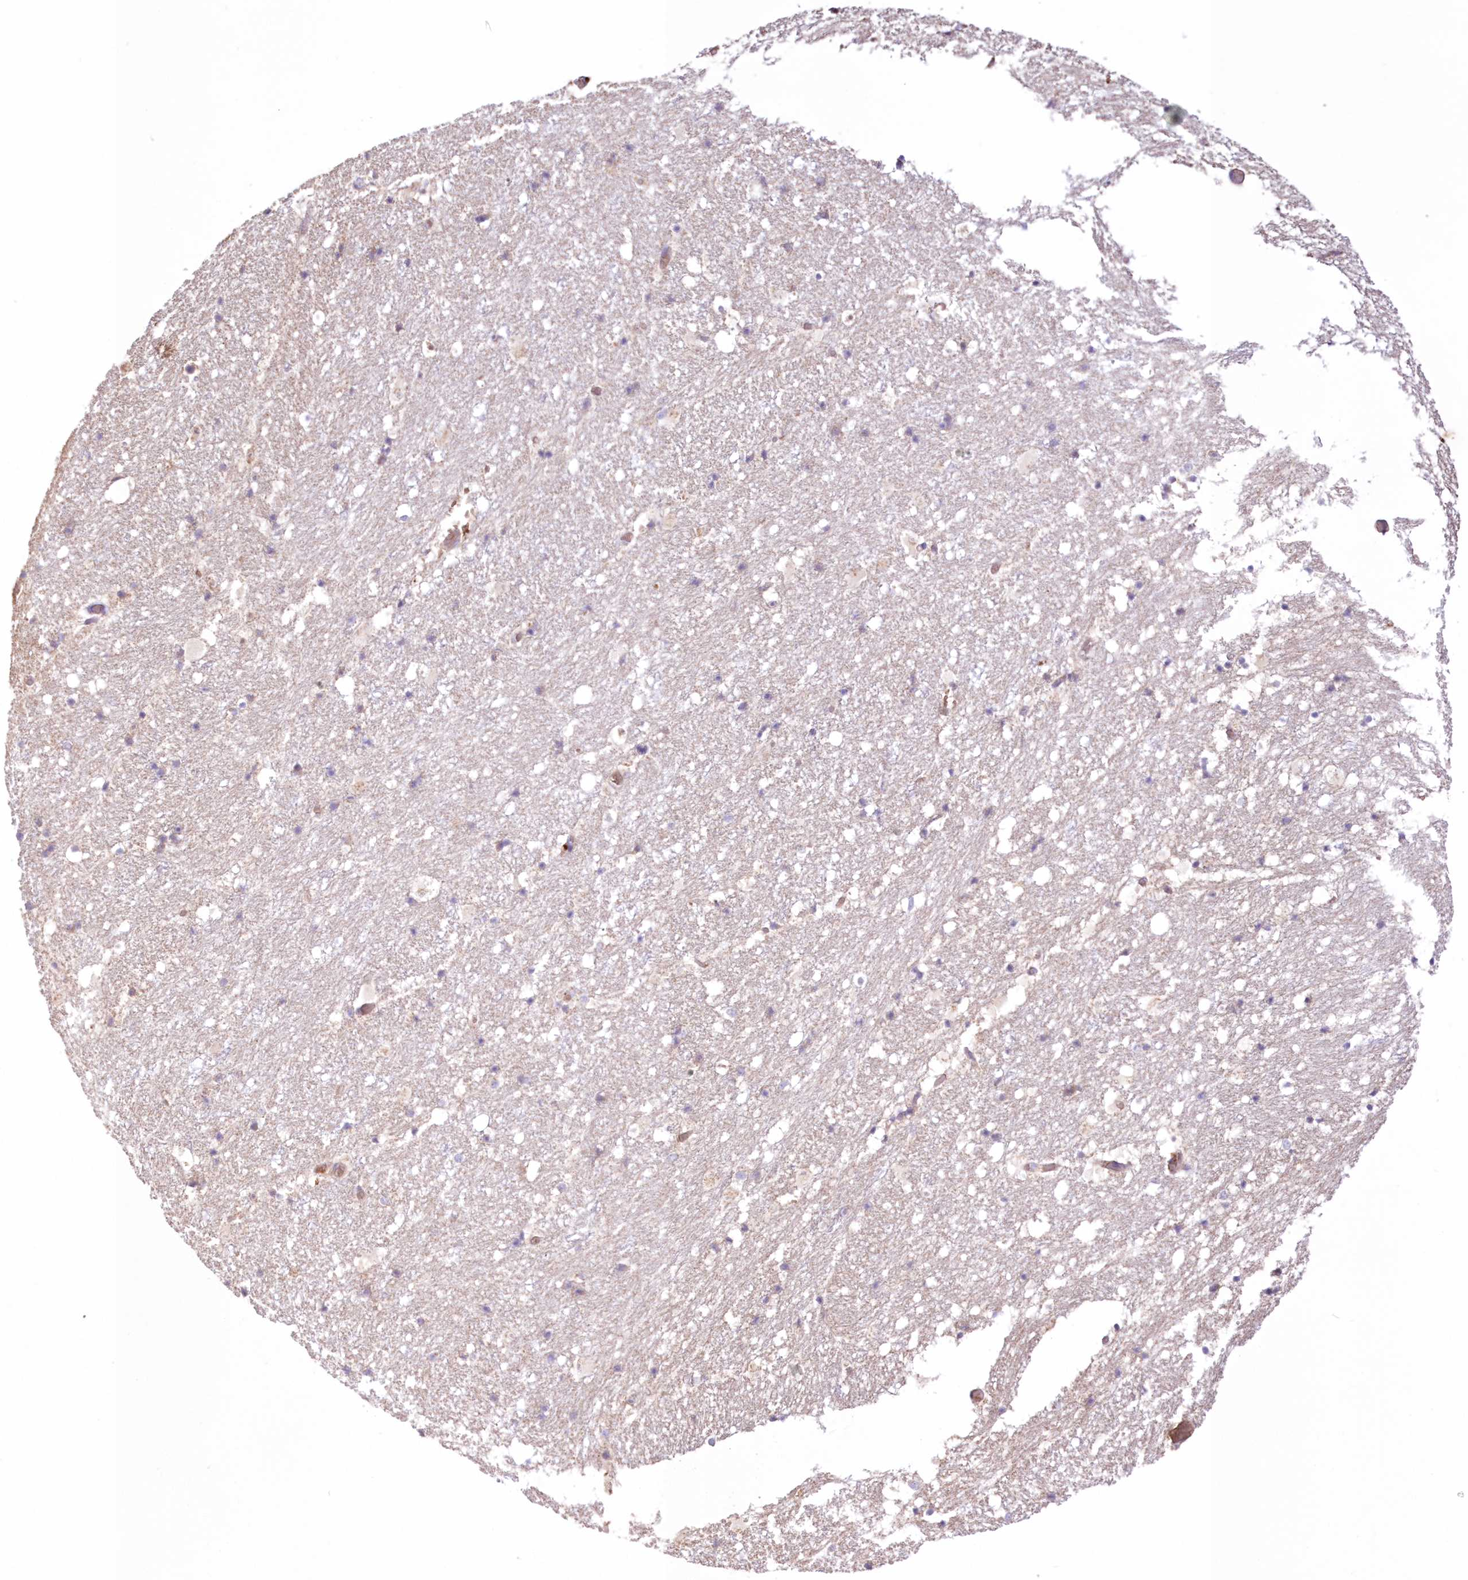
{"staining": {"intensity": "negative", "quantity": "none", "location": "none"}, "tissue": "hippocampus", "cell_type": "Glial cells", "image_type": "normal", "snomed": [{"axis": "morphology", "description": "Normal tissue, NOS"}, {"axis": "topography", "description": "Hippocampus"}], "caption": "DAB (3,3'-diaminobenzidine) immunohistochemical staining of unremarkable human hippocampus reveals no significant positivity in glial cells. (IHC, brightfield microscopy, high magnification).", "gene": "FCHO2", "patient": {"sex": "female", "age": 52}}